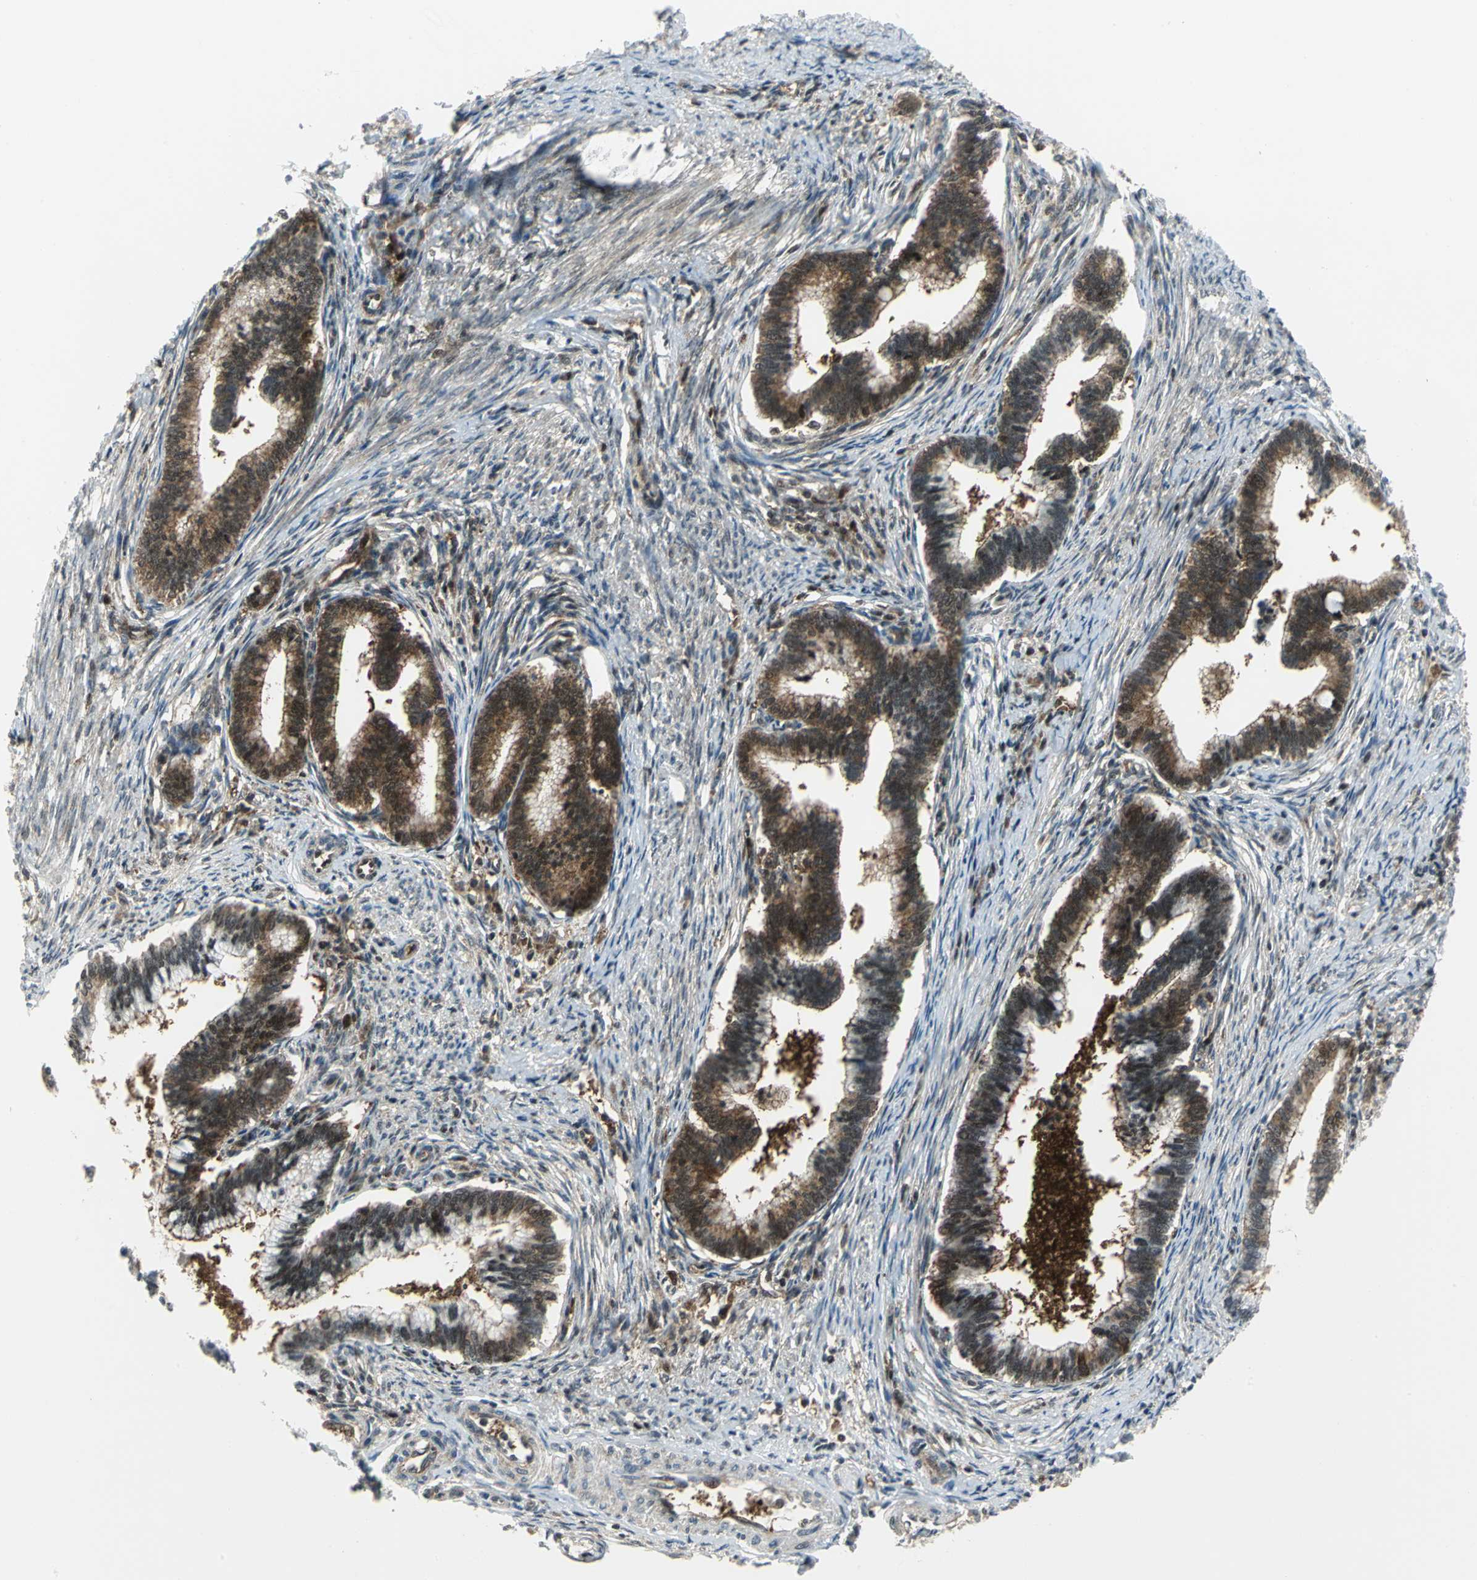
{"staining": {"intensity": "moderate", "quantity": ">75%", "location": "cytoplasmic/membranous"}, "tissue": "cervical cancer", "cell_type": "Tumor cells", "image_type": "cancer", "snomed": [{"axis": "morphology", "description": "Adenocarcinoma, NOS"}, {"axis": "topography", "description": "Cervix"}], "caption": "Moderate cytoplasmic/membranous positivity for a protein is present in about >75% of tumor cells of cervical adenocarcinoma using immunohistochemistry.", "gene": "PSMA4", "patient": {"sex": "female", "age": 36}}